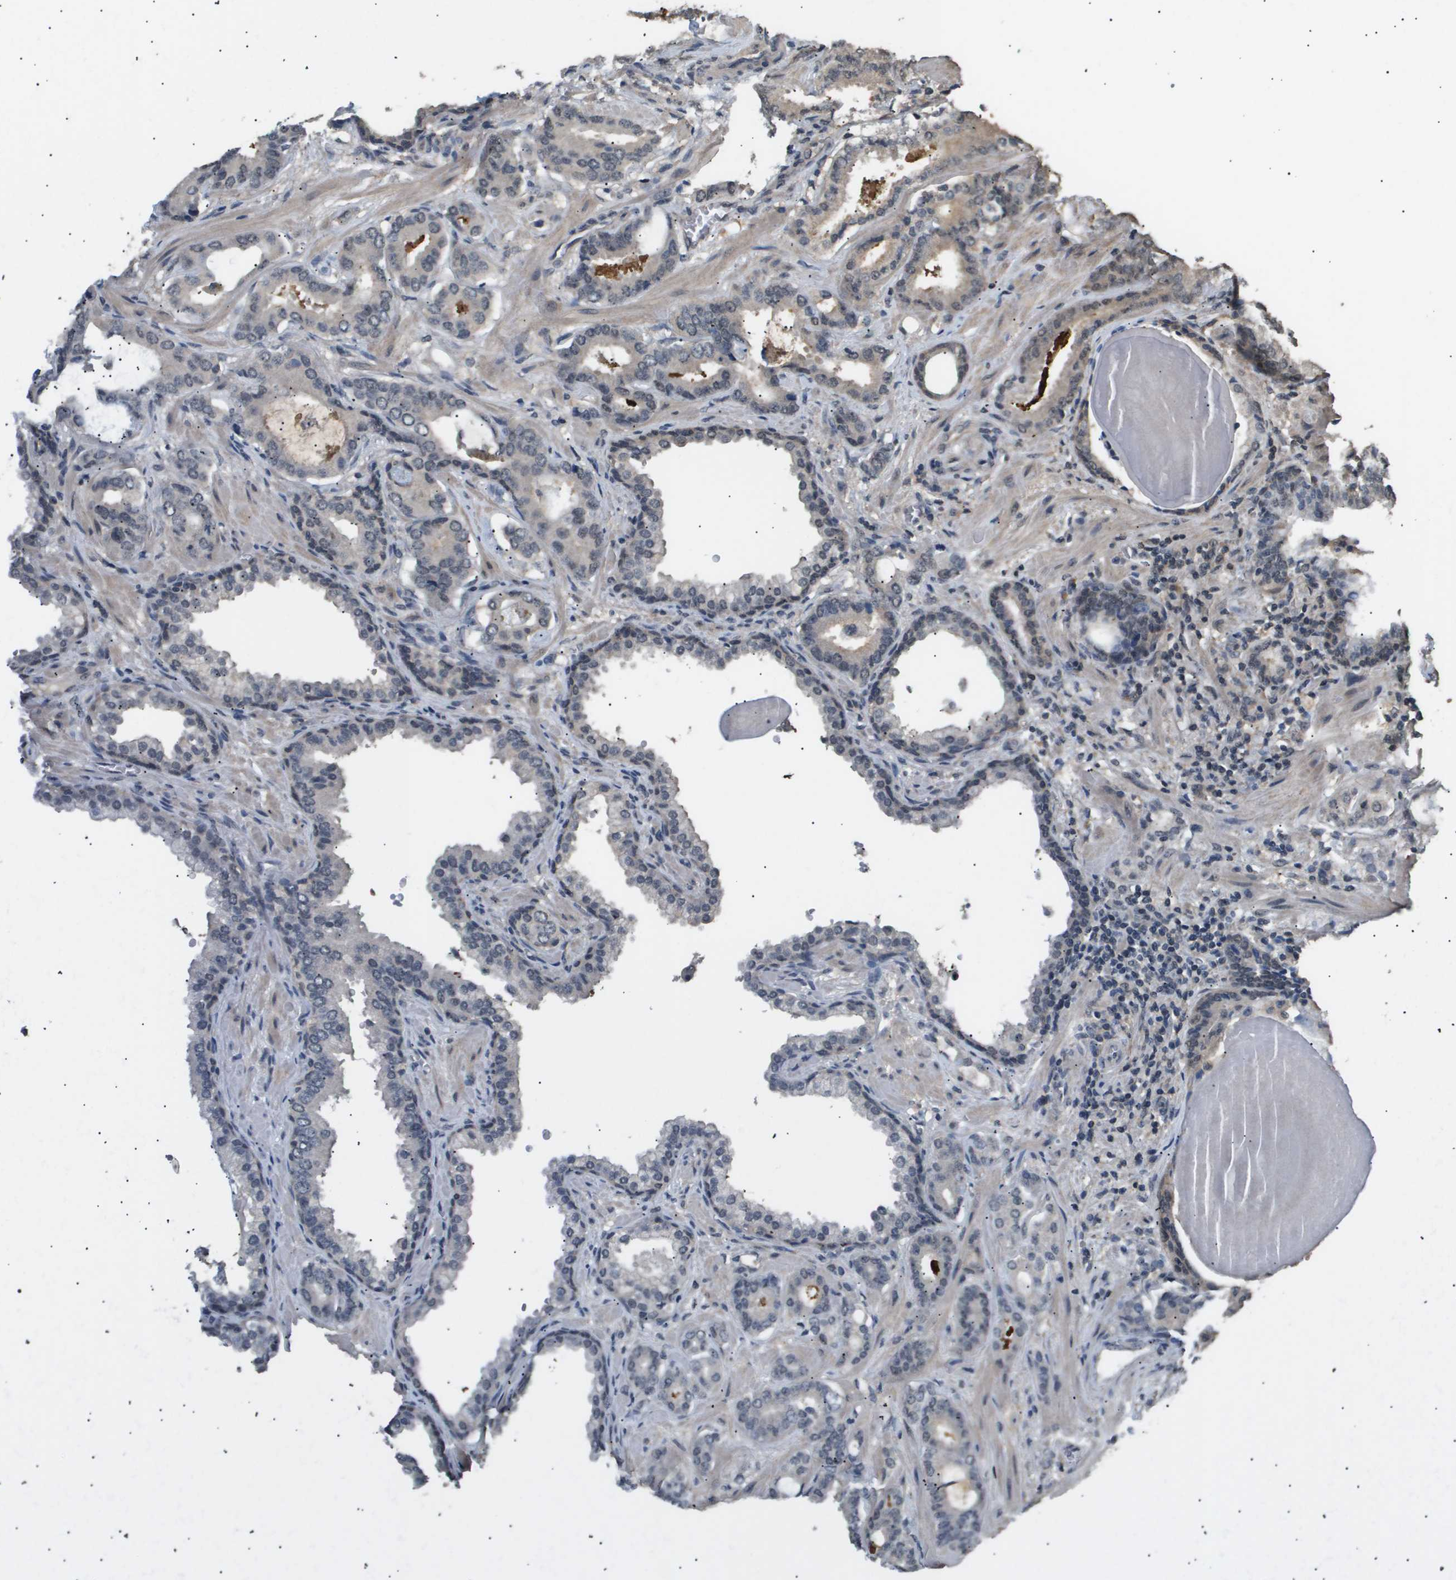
{"staining": {"intensity": "weak", "quantity": "<25%", "location": "cytoplasmic/membranous"}, "tissue": "prostate cancer", "cell_type": "Tumor cells", "image_type": "cancer", "snomed": [{"axis": "morphology", "description": "Adenocarcinoma, Low grade"}, {"axis": "topography", "description": "Prostate"}], "caption": "Immunohistochemical staining of prostate cancer demonstrates no significant staining in tumor cells.", "gene": "ING1", "patient": {"sex": "male", "age": 53}}